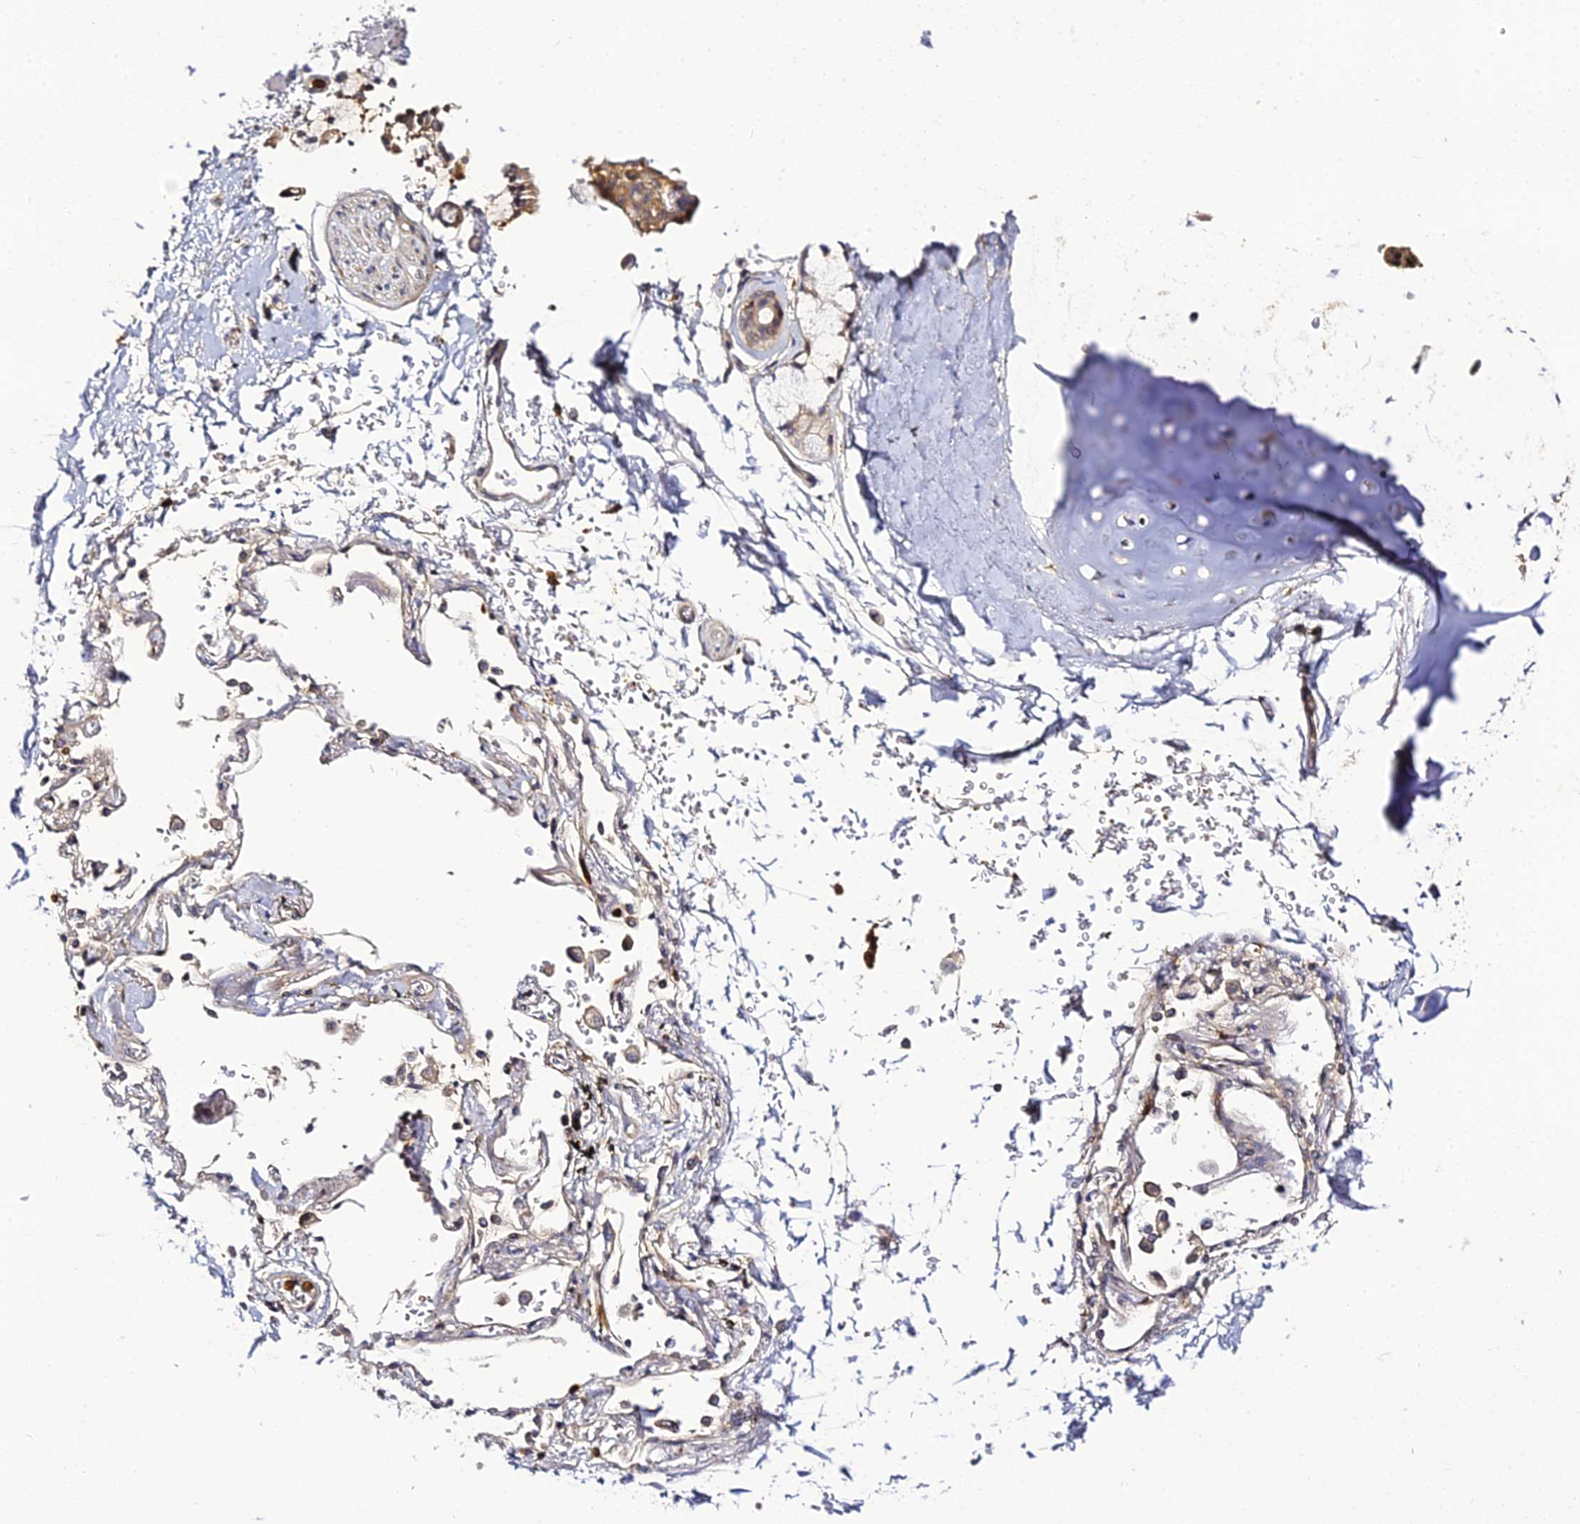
{"staining": {"intensity": "weak", "quantity": "25%-75%", "location": "cytoplasmic/membranous"}, "tissue": "adipose tissue", "cell_type": "Adipocytes", "image_type": "normal", "snomed": [{"axis": "morphology", "description": "Normal tissue, NOS"}, {"axis": "topography", "description": "Cartilage tissue"}], "caption": "A high-resolution photomicrograph shows immunohistochemistry staining of normal adipose tissue, which shows weak cytoplasmic/membranous expression in approximately 25%-75% of adipocytes. (DAB (3,3'-diaminobenzidine) IHC, brown staining for protein, blue staining for nuclei).", "gene": "IL4I1", "patient": {"sex": "male", "age": 73}}